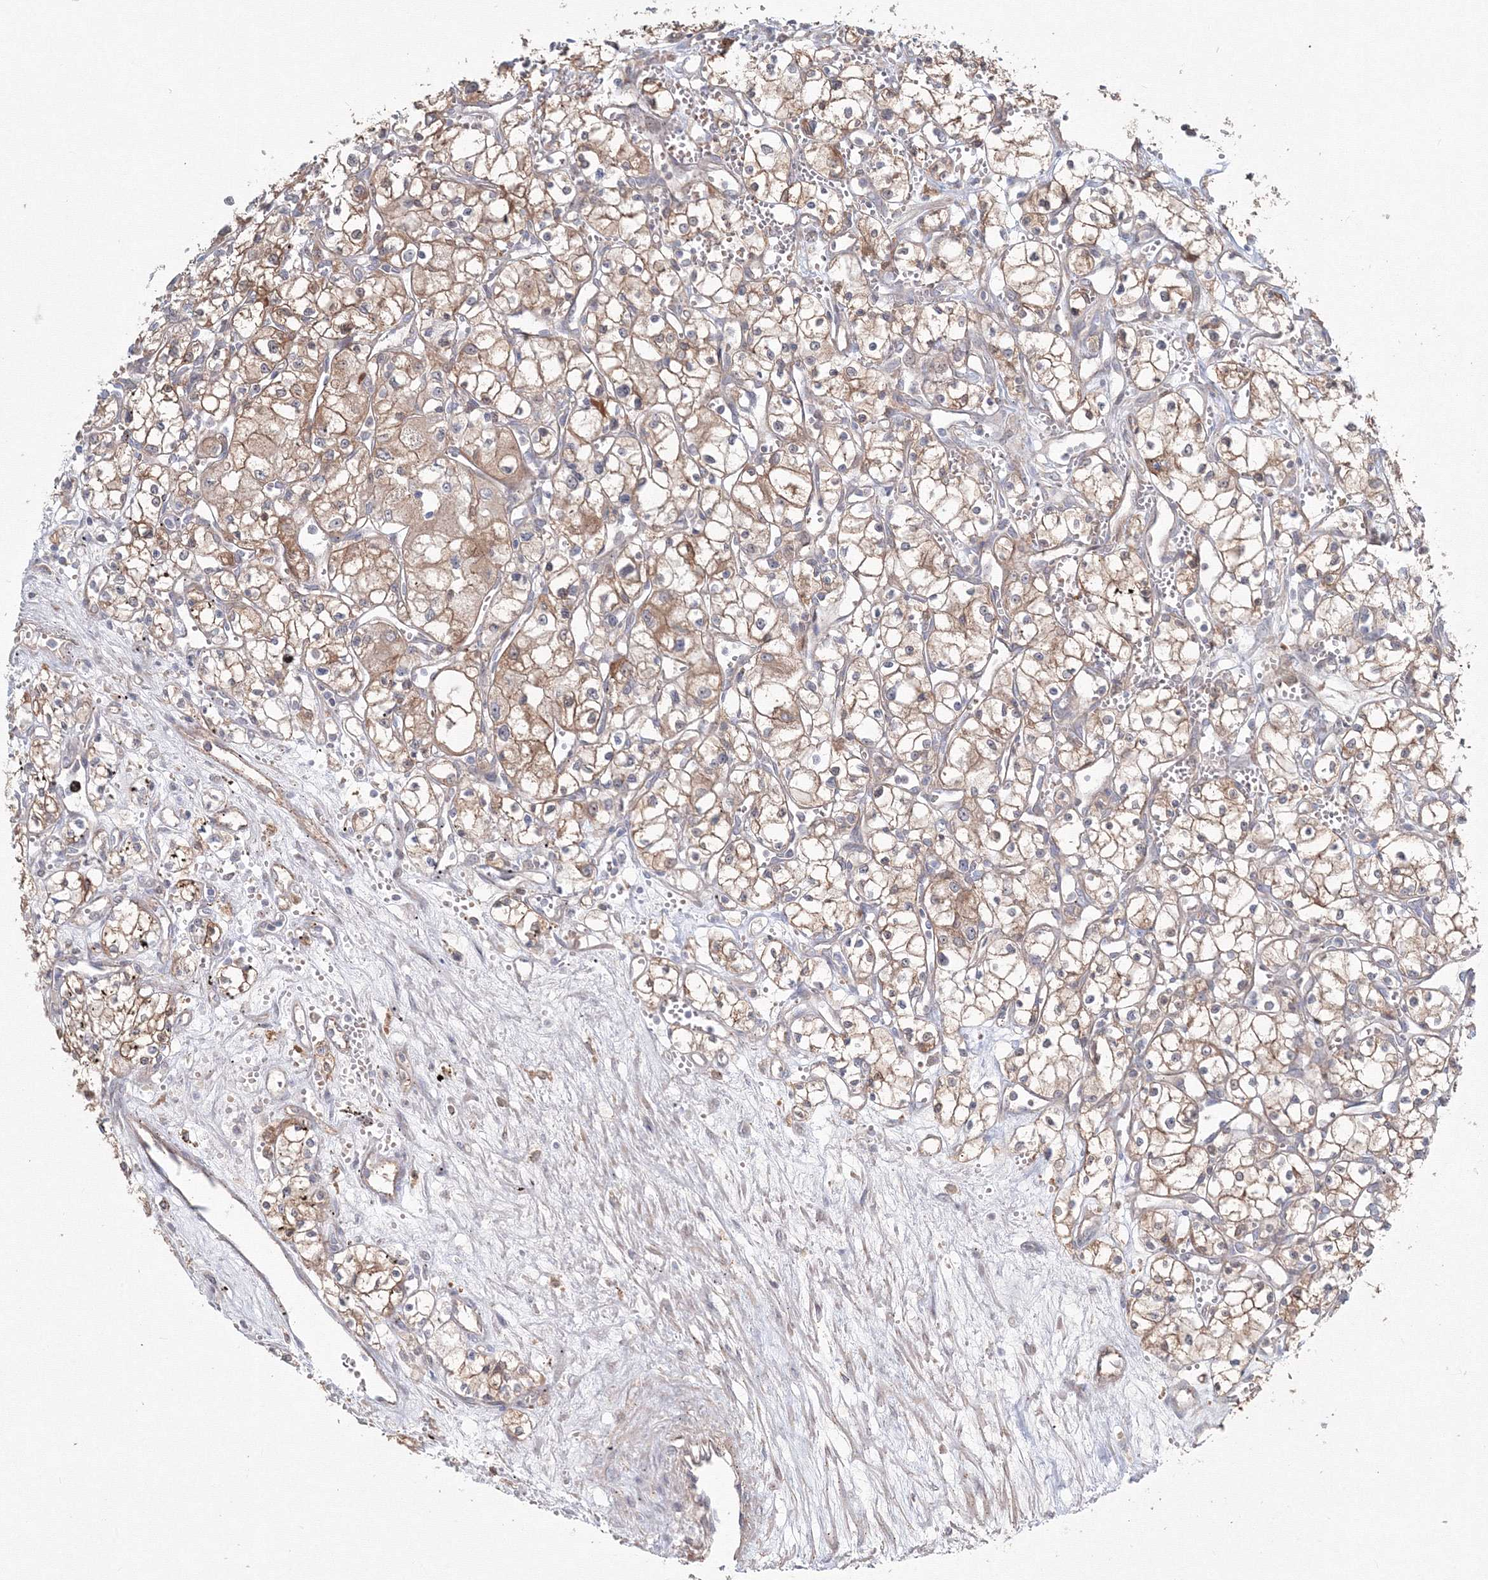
{"staining": {"intensity": "moderate", "quantity": ">75%", "location": "cytoplasmic/membranous"}, "tissue": "renal cancer", "cell_type": "Tumor cells", "image_type": "cancer", "snomed": [{"axis": "morphology", "description": "Adenocarcinoma, NOS"}, {"axis": "topography", "description": "Kidney"}], "caption": "A brown stain shows moderate cytoplasmic/membranous staining of a protein in adenocarcinoma (renal) tumor cells. (Stains: DAB in brown, nuclei in blue, Microscopy: brightfield microscopy at high magnification).", "gene": "MKRN2", "patient": {"sex": "male", "age": 59}}